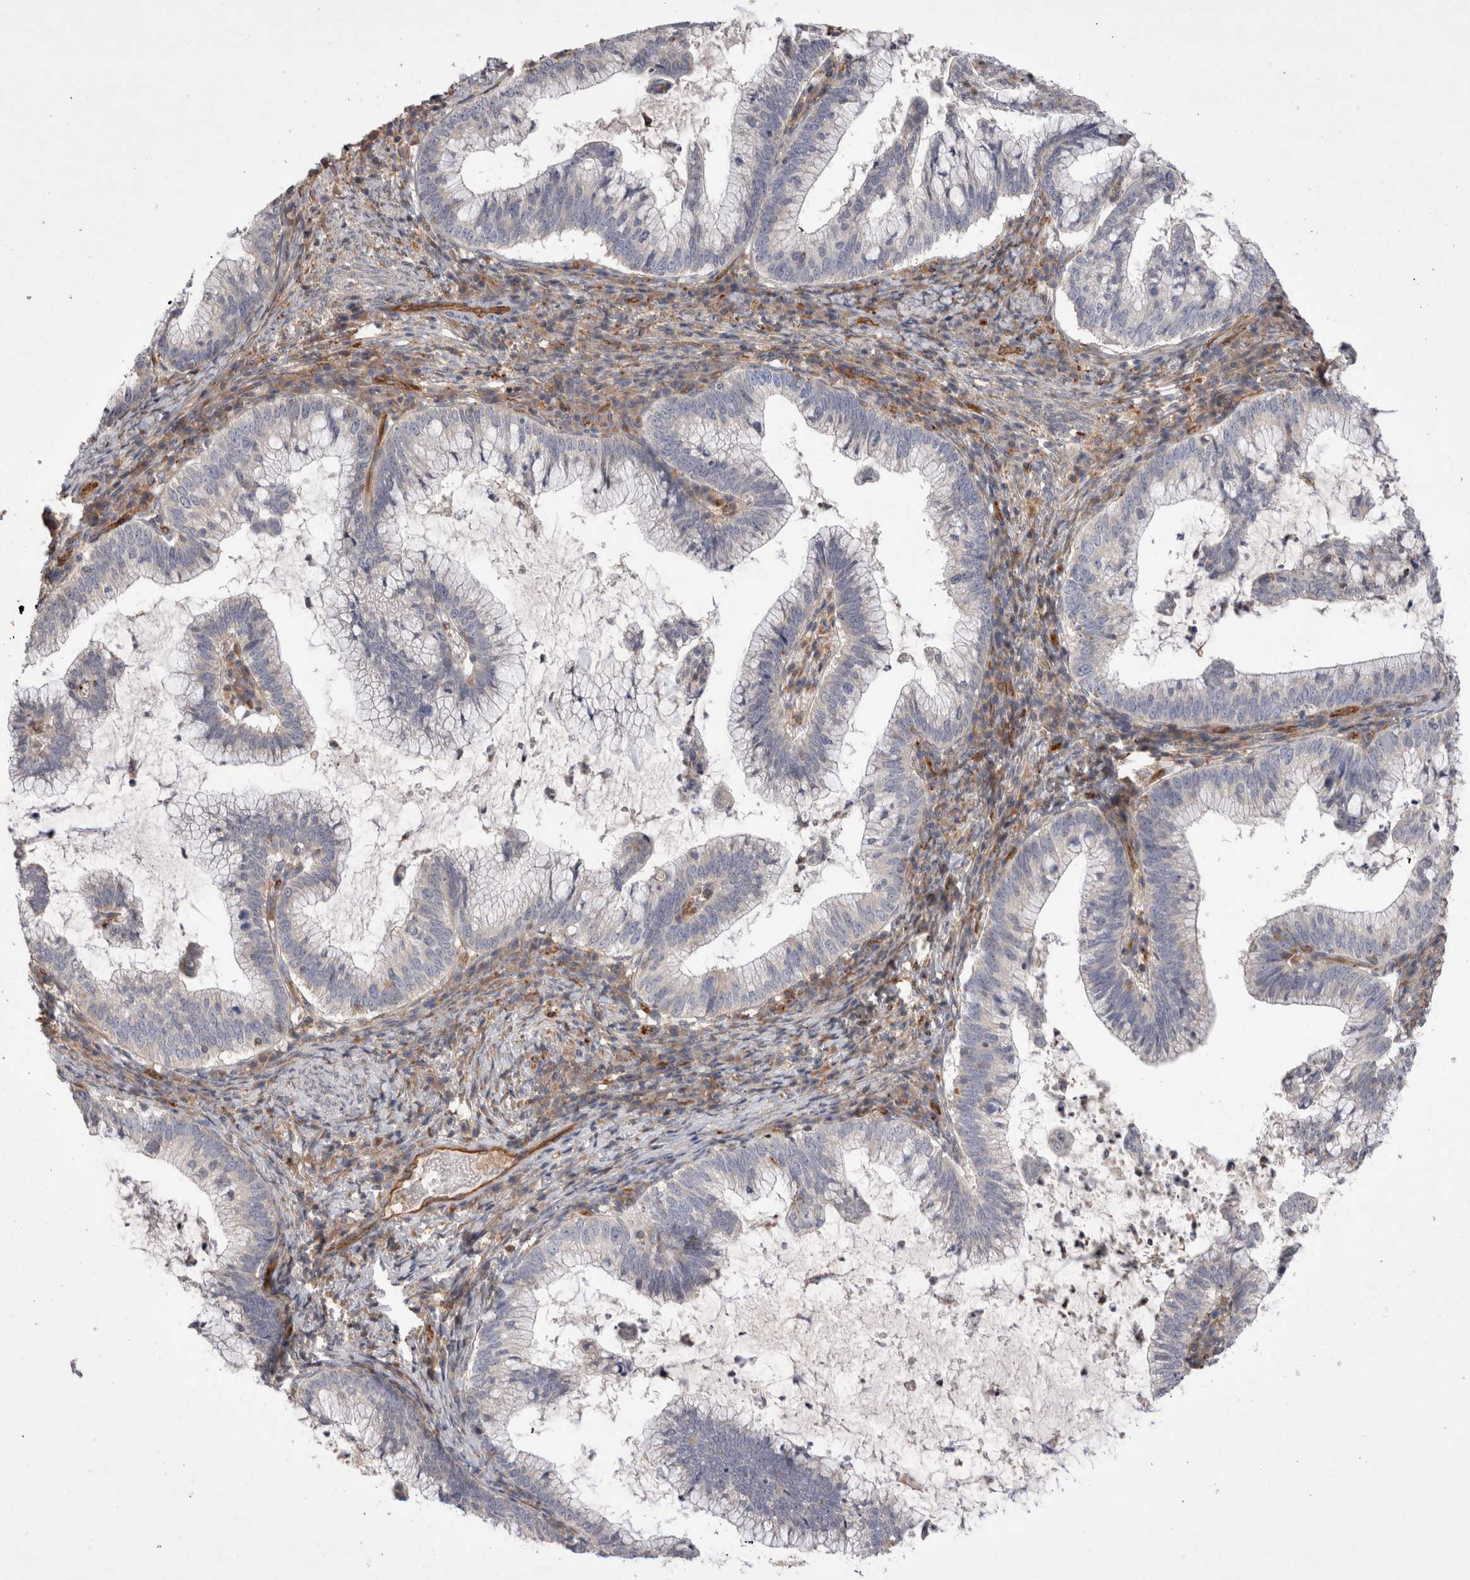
{"staining": {"intensity": "negative", "quantity": "none", "location": "none"}, "tissue": "cervical cancer", "cell_type": "Tumor cells", "image_type": "cancer", "snomed": [{"axis": "morphology", "description": "Adenocarcinoma, NOS"}, {"axis": "topography", "description": "Cervix"}], "caption": "Immunohistochemical staining of human adenocarcinoma (cervical) reveals no significant expression in tumor cells.", "gene": "BNIP2", "patient": {"sex": "female", "age": 36}}